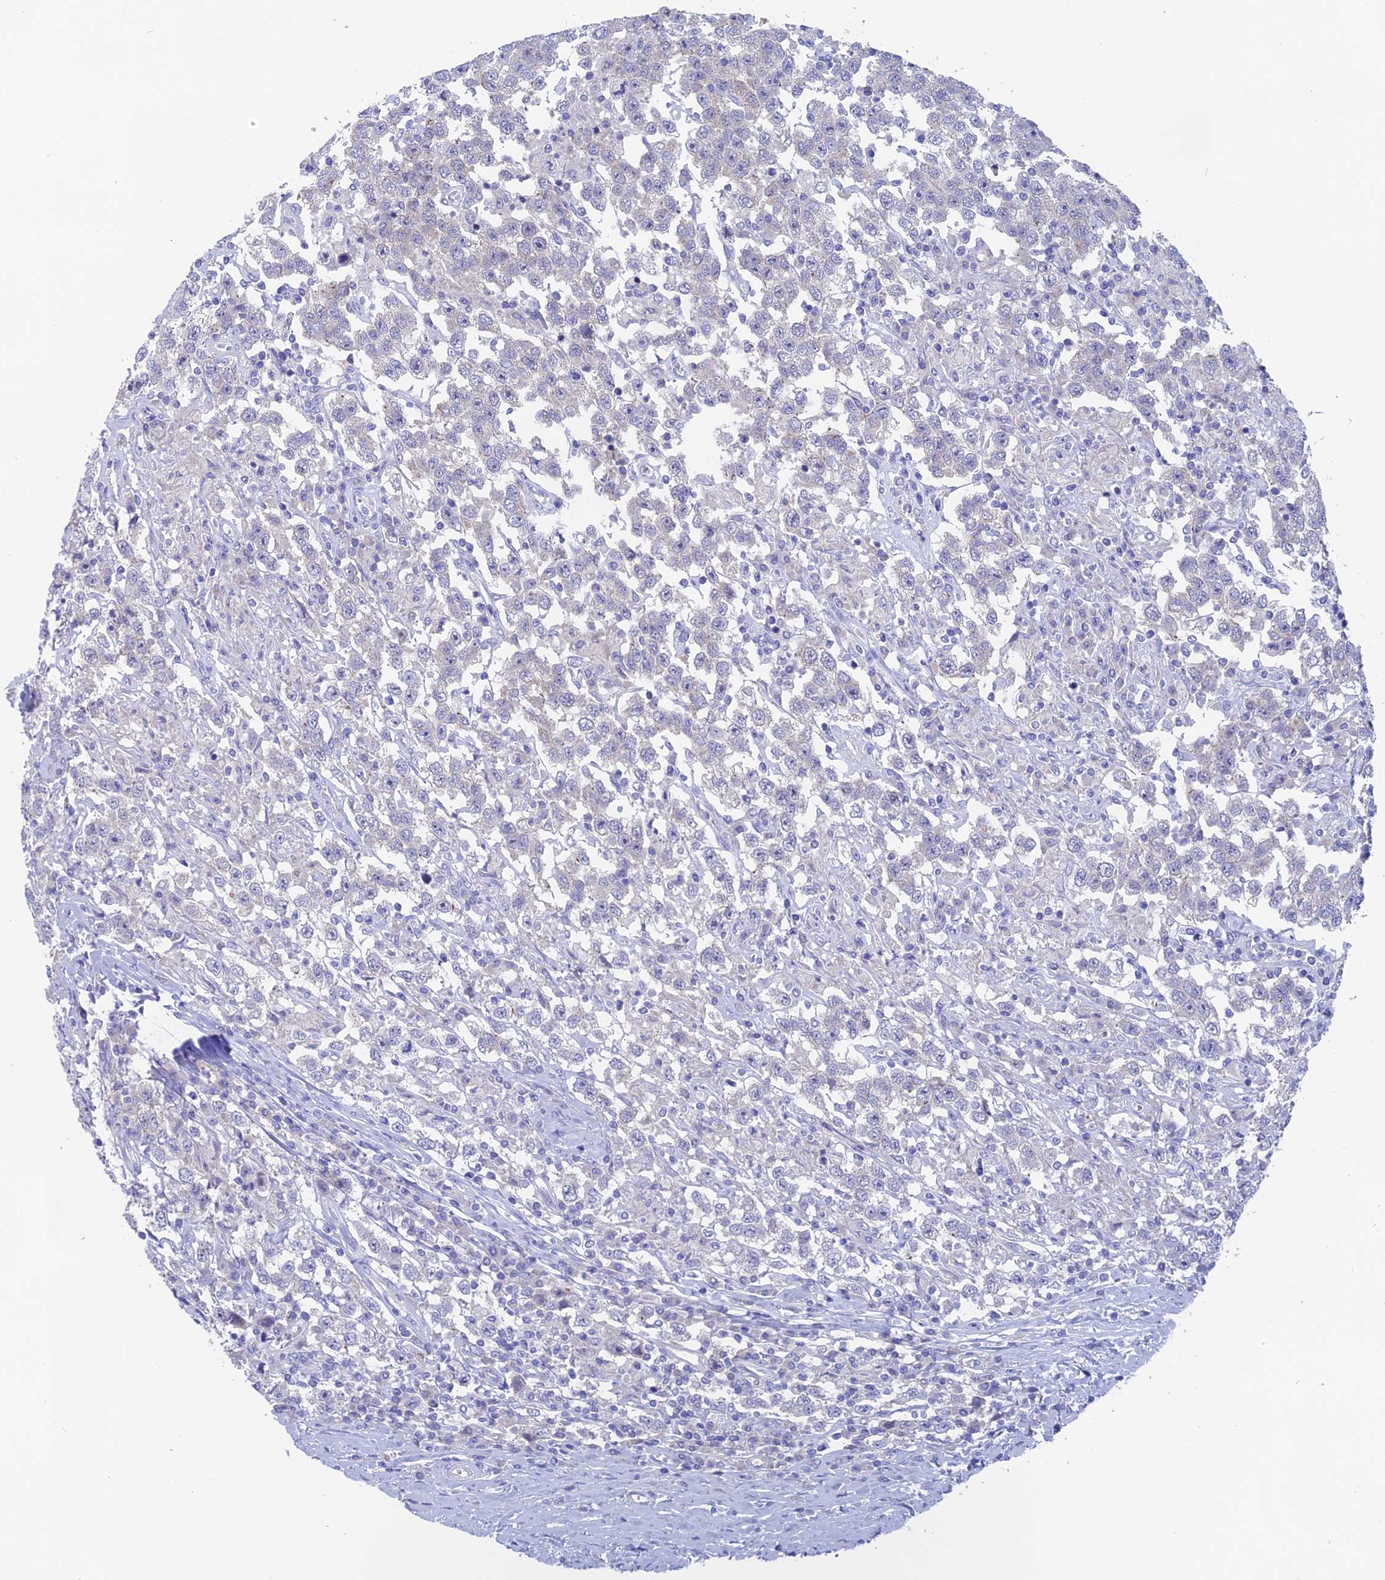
{"staining": {"intensity": "negative", "quantity": "none", "location": "none"}, "tissue": "testis cancer", "cell_type": "Tumor cells", "image_type": "cancer", "snomed": [{"axis": "morphology", "description": "Seminoma, NOS"}, {"axis": "topography", "description": "Testis"}], "caption": "This is an IHC image of human seminoma (testis). There is no staining in tumor cells.", "gene": "TENT4B", "patient": {"sex": "male", "age": 41}}